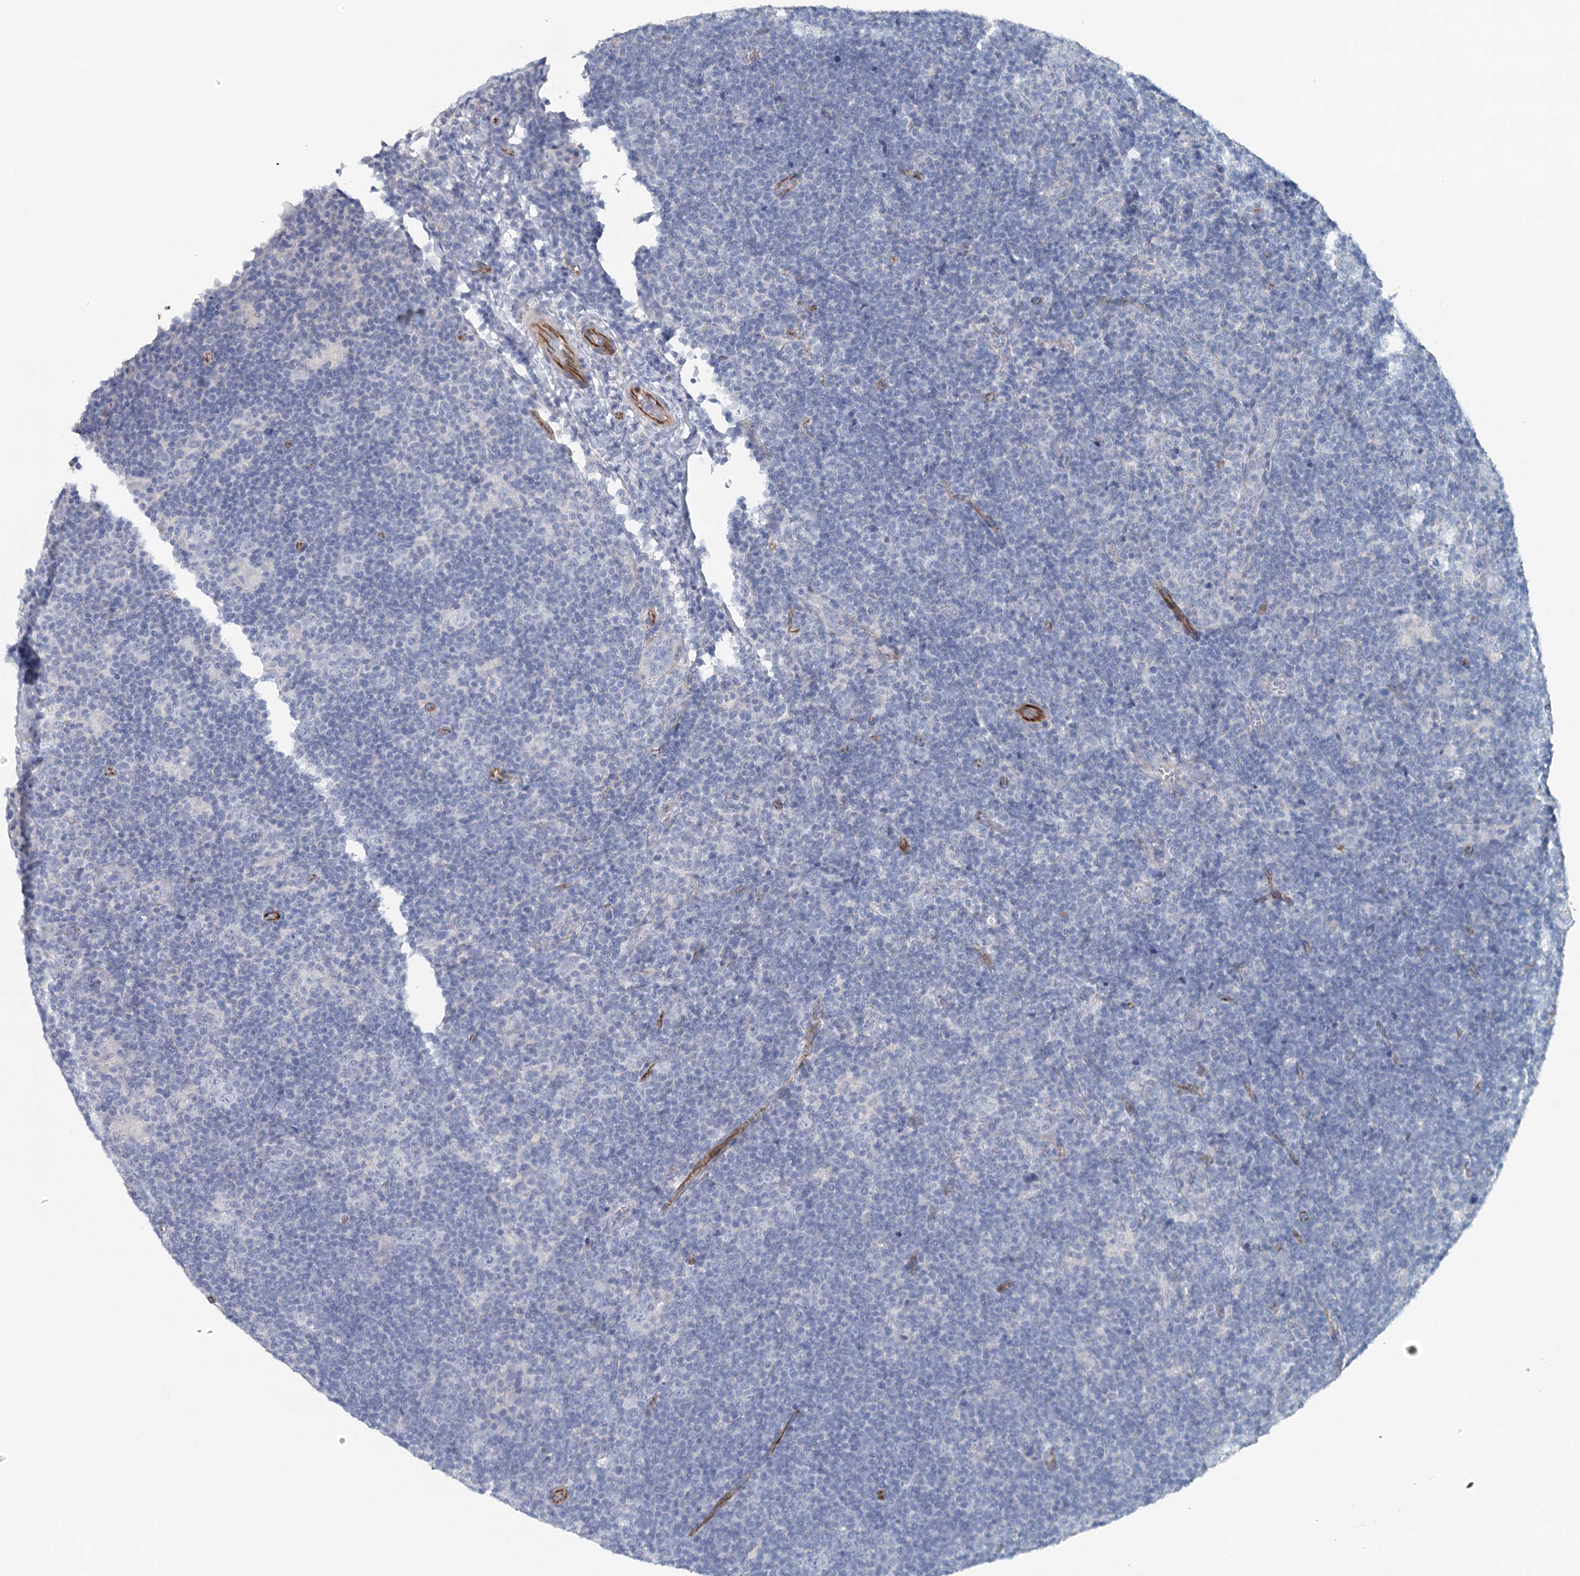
{"staining": {"intensity": "negative", "quantity": "none", "location": "none"}, "tissue": "lymphoma", "cell_type": "Tumor cells", "image_type": "cancer", "snomed": [{"axis": "morphology", "description": "Hodgkin's disease, NOS"}, {"axis": "topography", "description": "Lymph node"}], "caption": "This image is of Hodgkin's disease stained with IHC to label a protein in brown with the nuclei are counter-stained blue. There is no expression in tumor cells.", "gene": "SYNPO", "patient": {"sex": "female", "age": 57}}